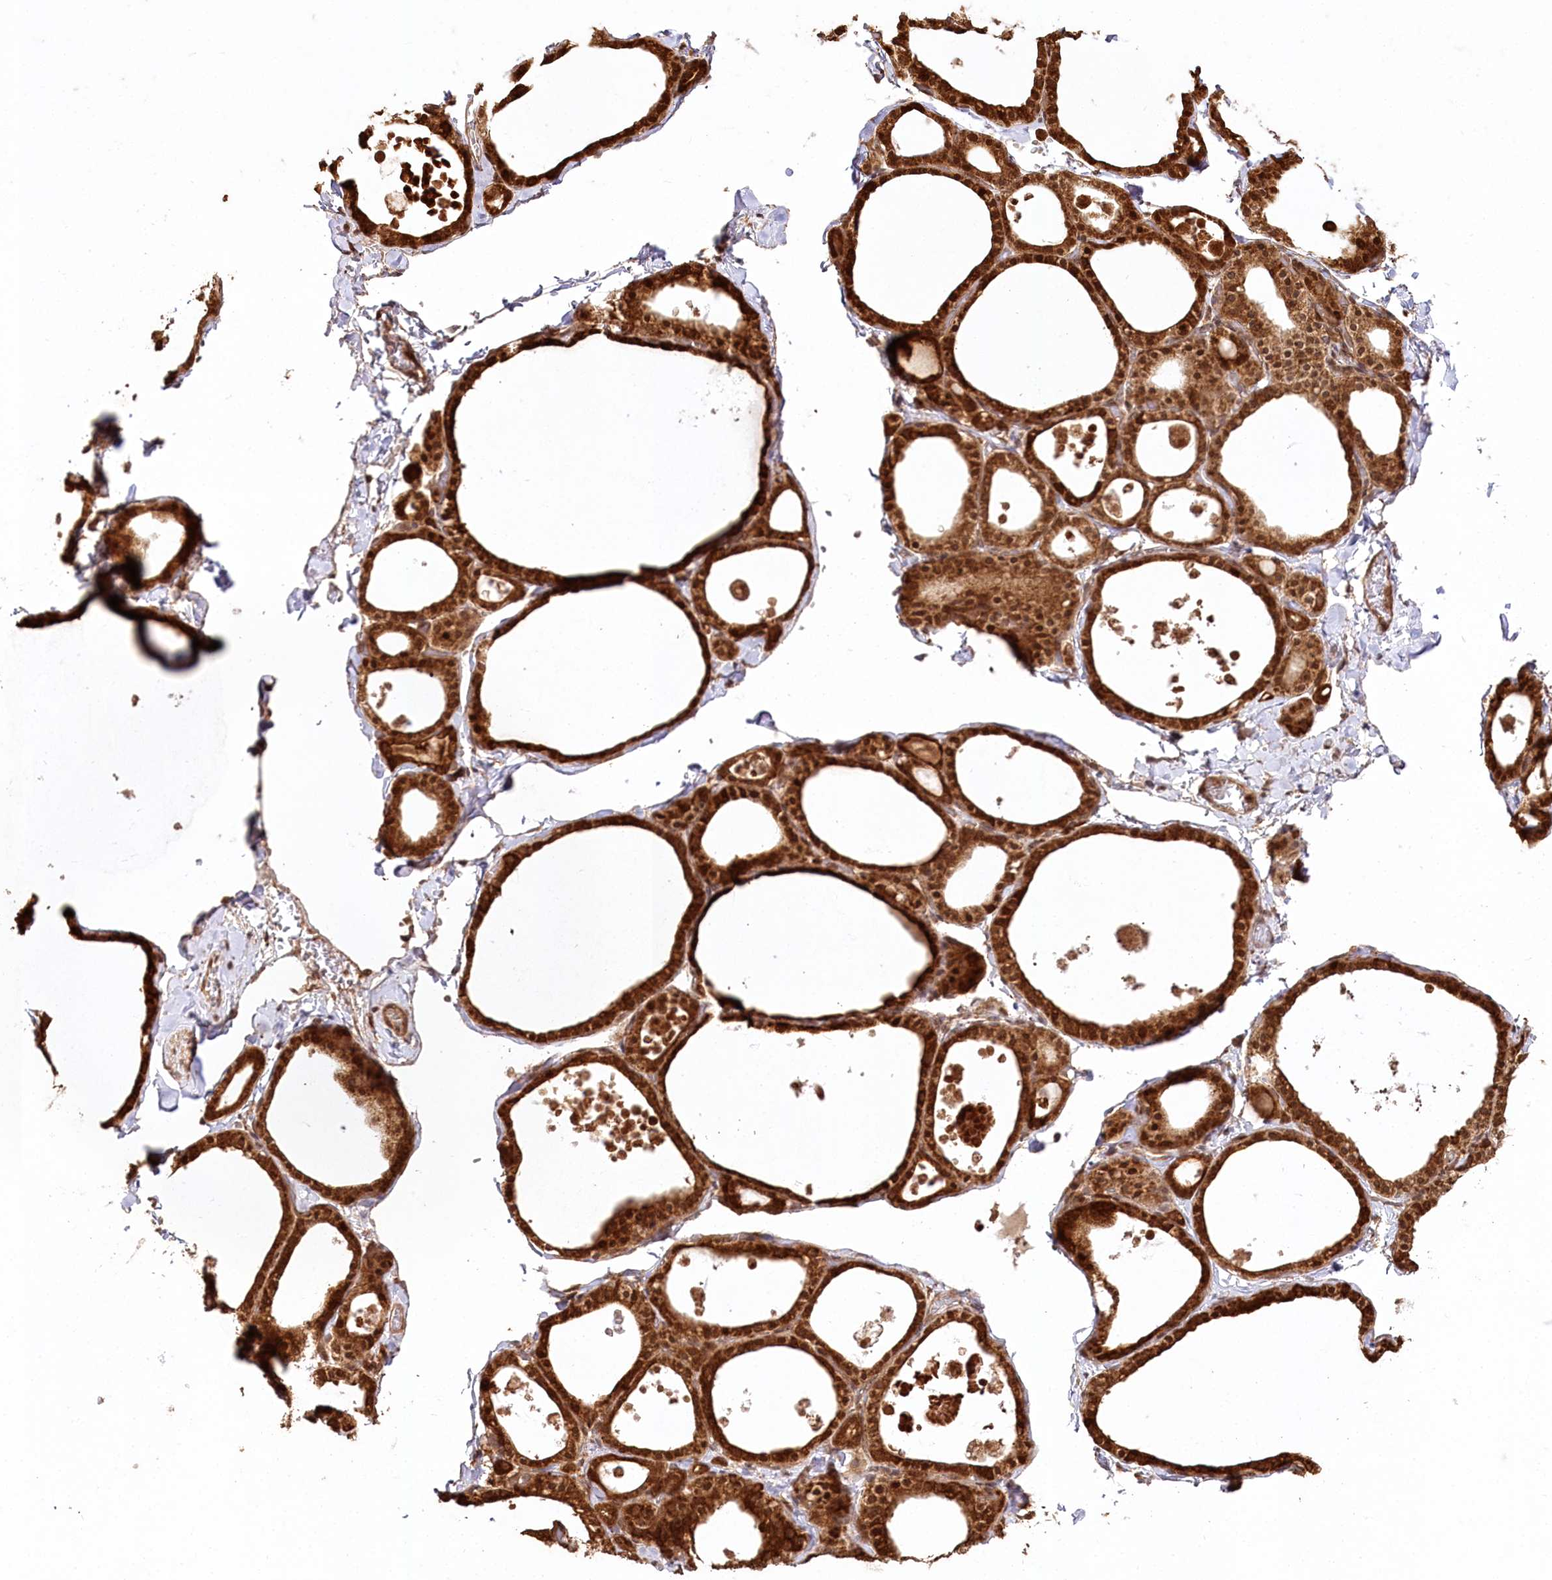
{"staining": {"intensity": "strong", "quantity": ">75%", "location": "cytoplasmic/membranous,nuclear"}, "tissue": "thyroid gland", "cell_type": "Glandular cells", "image_type": "normal", "snomed": [{"axis": "morphology", "description": "Normal tissue, NOS"}, {"axis": "topography", "description": "Thyroid gland"}], "caption": "A photomicrograph of human thyroid gland stained for a protein exhibits strong cytoplasmic/membranous,nuclear brown staining in glandular cells.", "gene": "ULK2", "patient": {"sex": "male", "age": 56}}